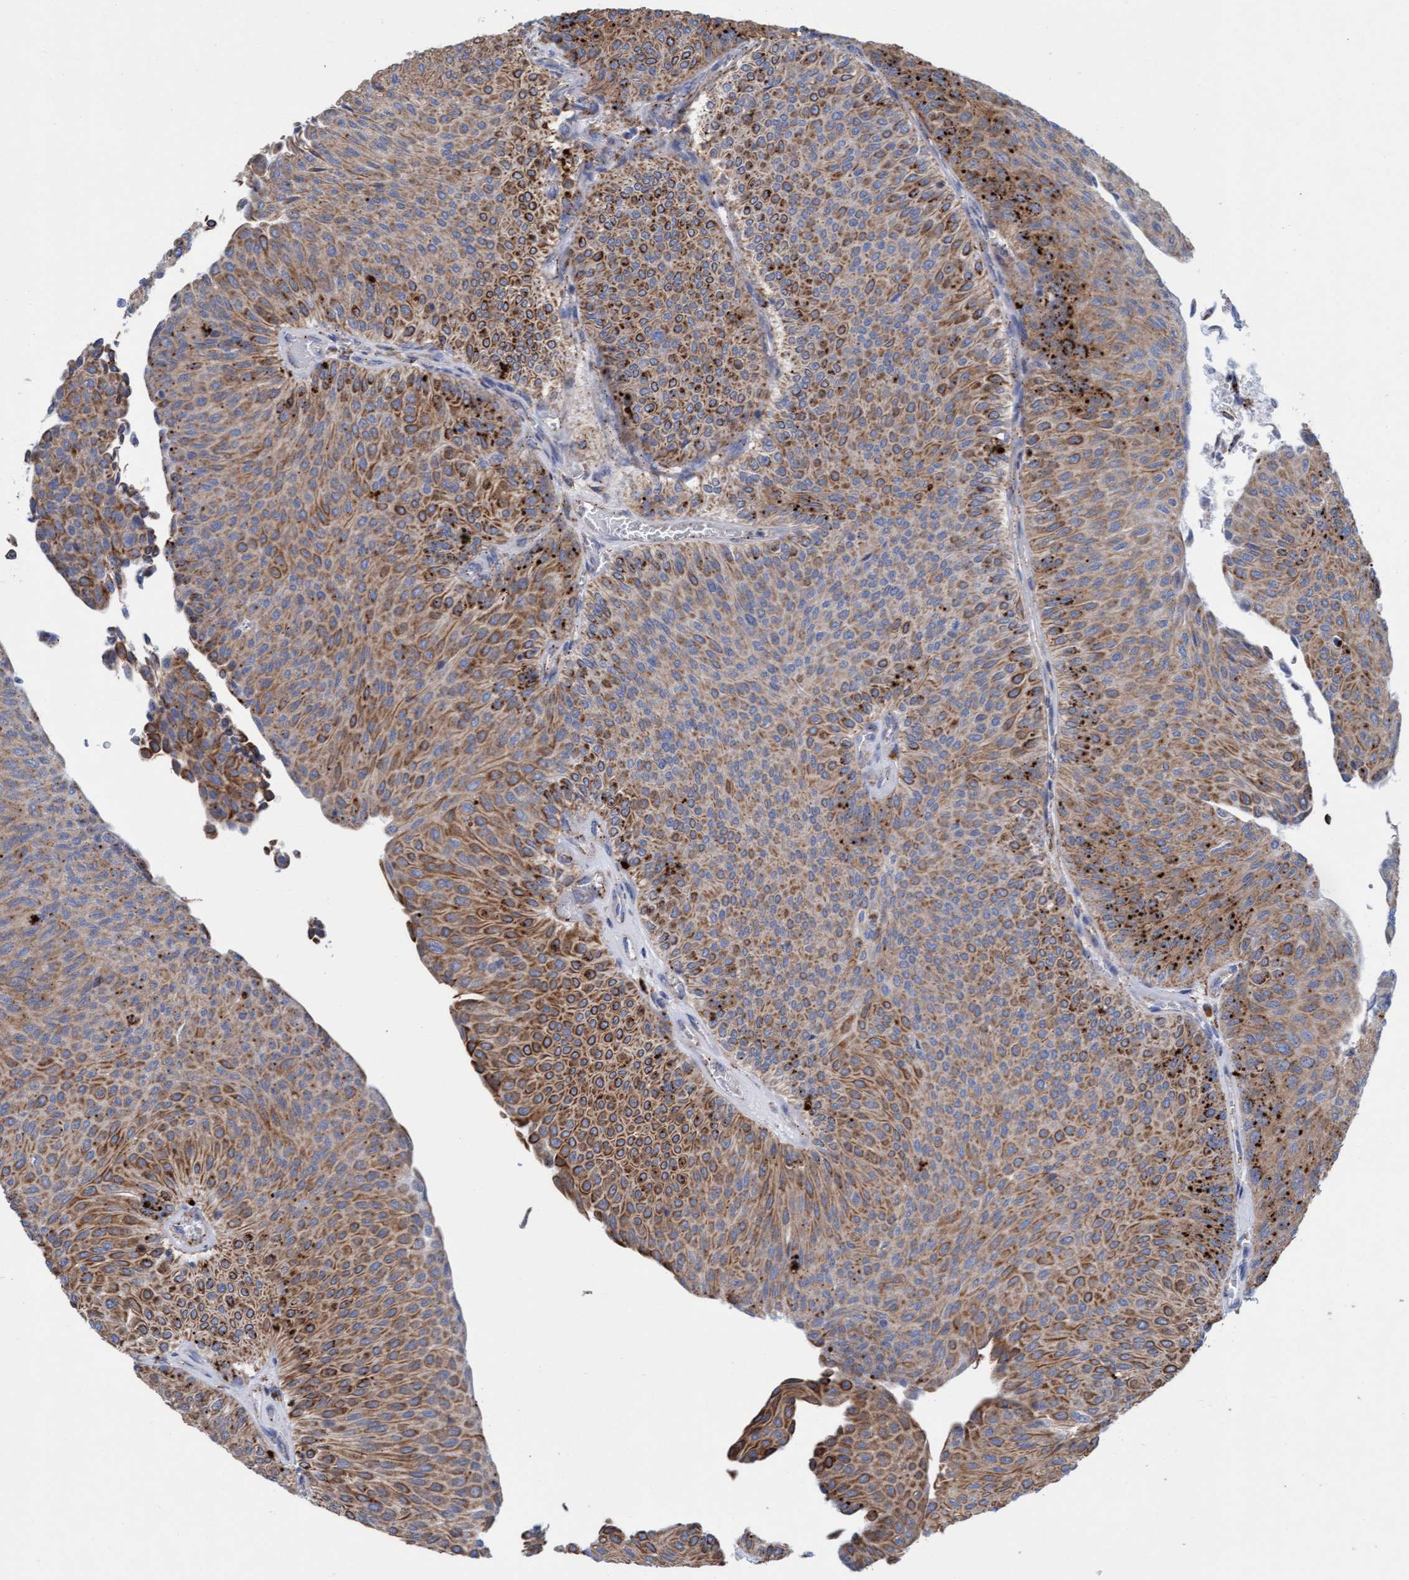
{"staining": {"intensity": "strong", "quantity": ">75%", "location": "cytoplasmic/membranous"}, "tissue": "urothelial cancer", "cell_type": "Tumor cells", "image_type": "cancer", "snomed": [{"axis": "morphology", "description": "Urothelial carcinoma, Low grade"}, {"axis": "topography", "description": "Urinary bladder"}], "caption": "IHC (DAB (3,3'-diaminobenzidine)) staining of urothelial carcinoma (low-grade) reveals strong cytoplasmic/membranous protein positivity in about >75% of tumor cells.", "gene": "SGSH", "patient": {"sex": "male", "age": 78}}